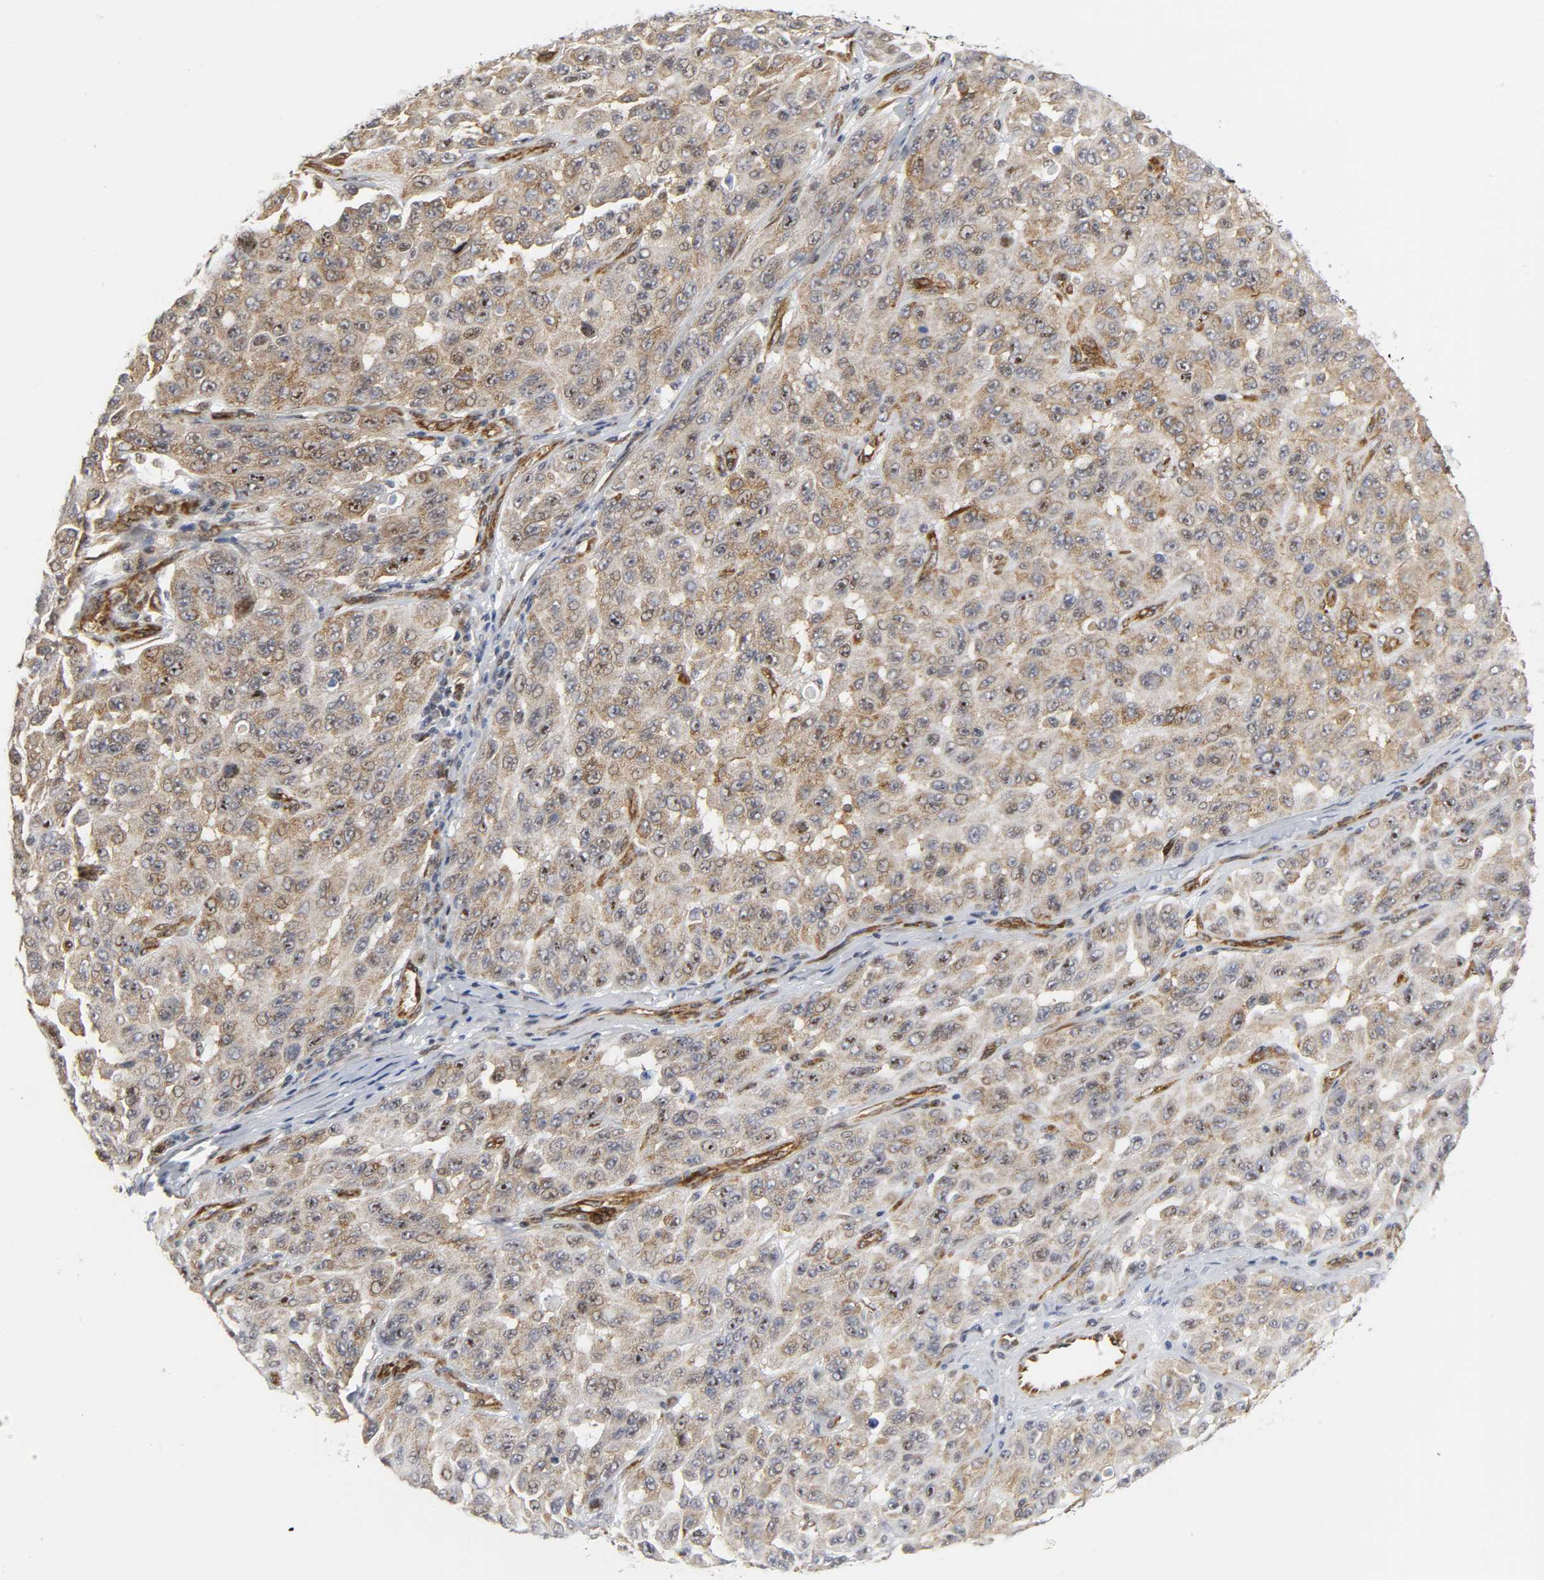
{"staining": {"intensity": "moderate", "quantity": ">75%", "location": "cytoplasmic/membranous"}, "tissue": "melanoma", "cell_type": "Tumor cells", "image_type": "cancer", "snomed": [{"axis": "morphology", "description": "Malignant melanoma, NOS"}, {"axis": "topography", "description": "Skin"}], "caption": "A medium amount of moderate cytoplasmic/membranous staining is present in approximately >75% of tumor cells in malignant melanoma tissue. Nuclei are stained in blue.", "gene": "DOCK1", "patient": {"sex": "male", "age": 30}}